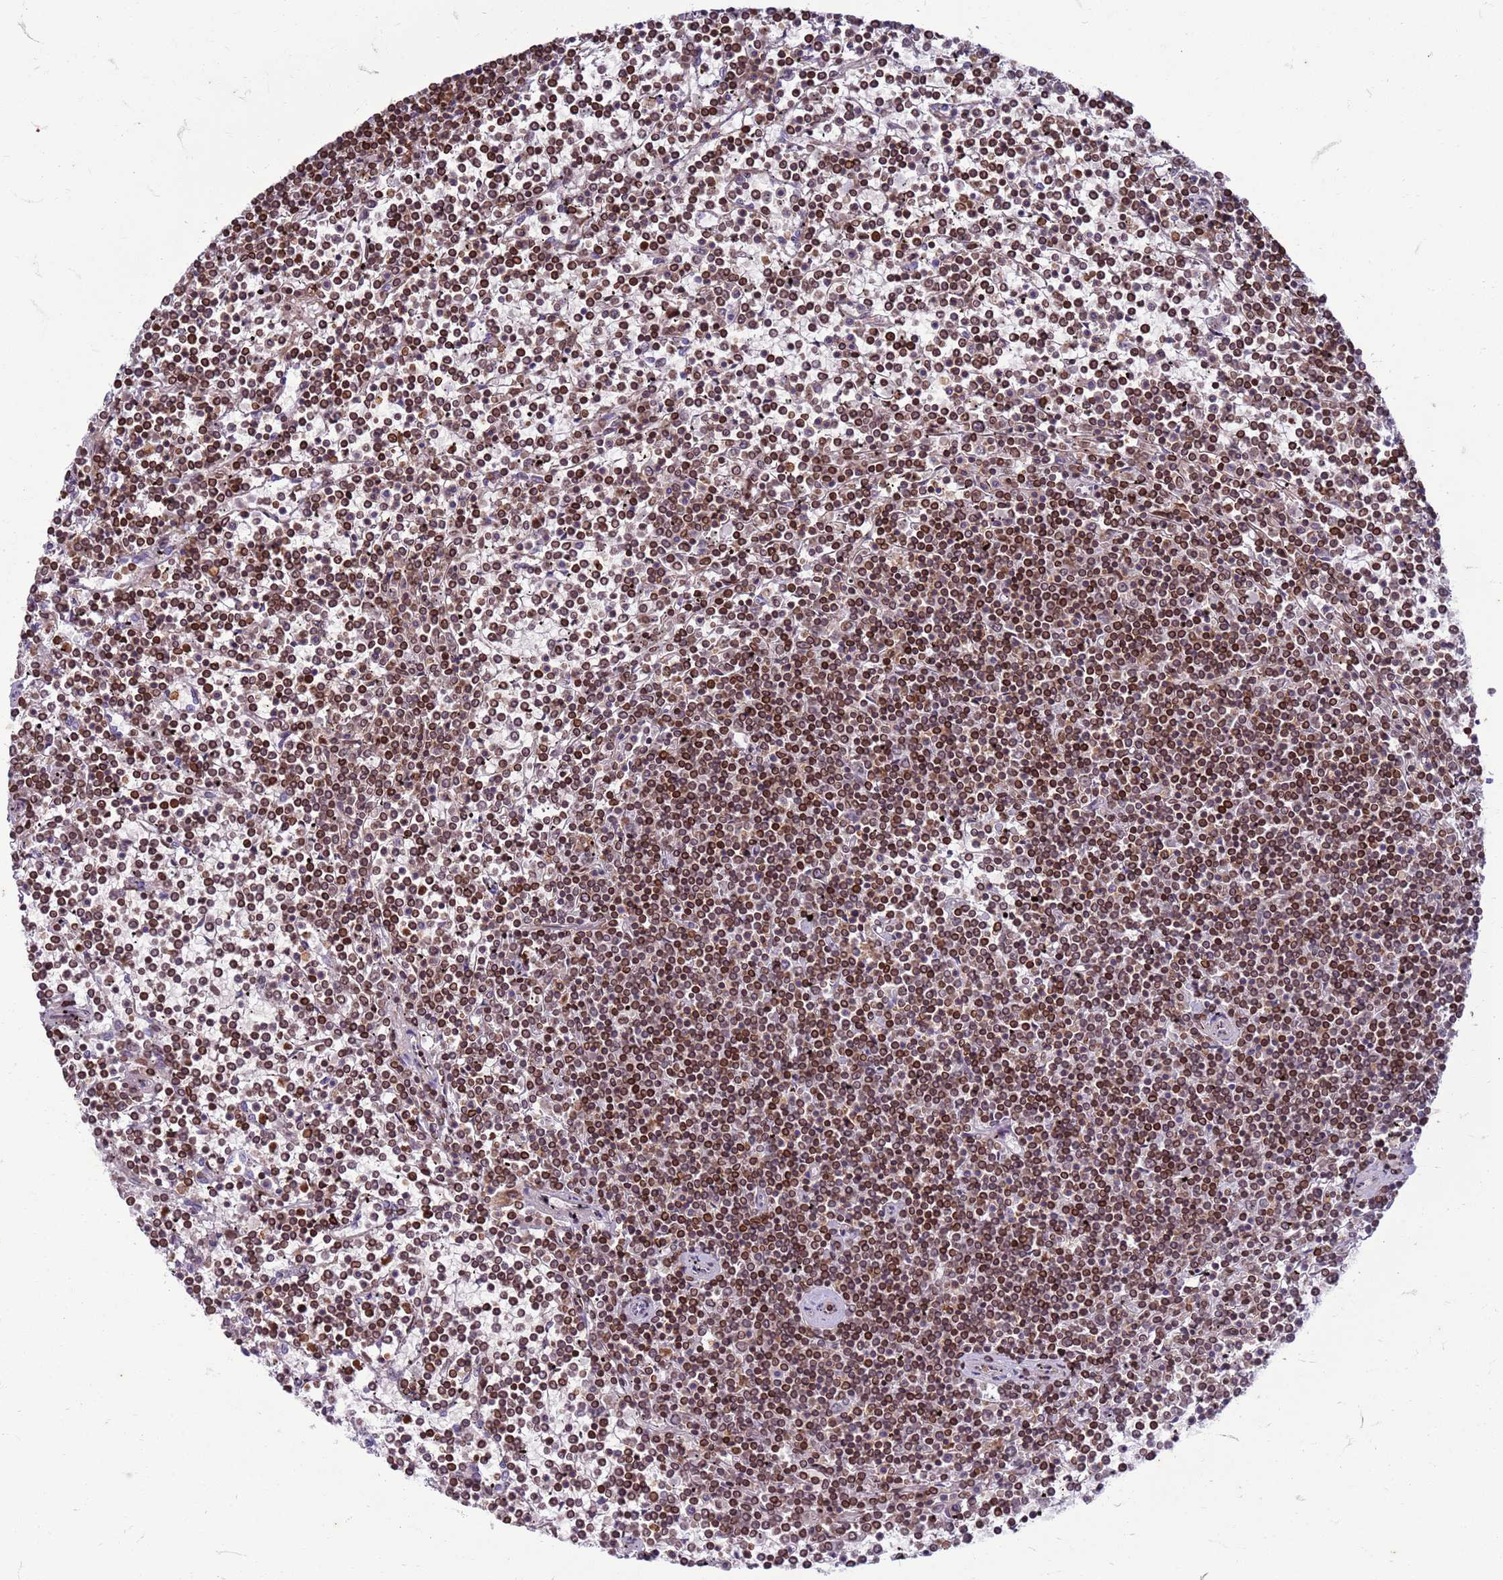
{"staining": {"intensity": "moderate", "quantity": ">75%", "location": "cytoplasmic/membranous,nuclear"}, "tissue": "lymphoma", "cell_type": "Tumor cells", "image_type": "cancer", "snomed": [{"axis": "morphology", "description": "Malignant lymphoma, non-Hodgkin's type, Low grade"}, {"axis": "topography", "description": "Spleen"}], "caption": "Lymphoma stained for a protein shows moderate cytoplasmic/membranous and nuclear positivity in tumor cells.", "gene": "METTL25B", "patient": {"sex": "female", "age": 19}}